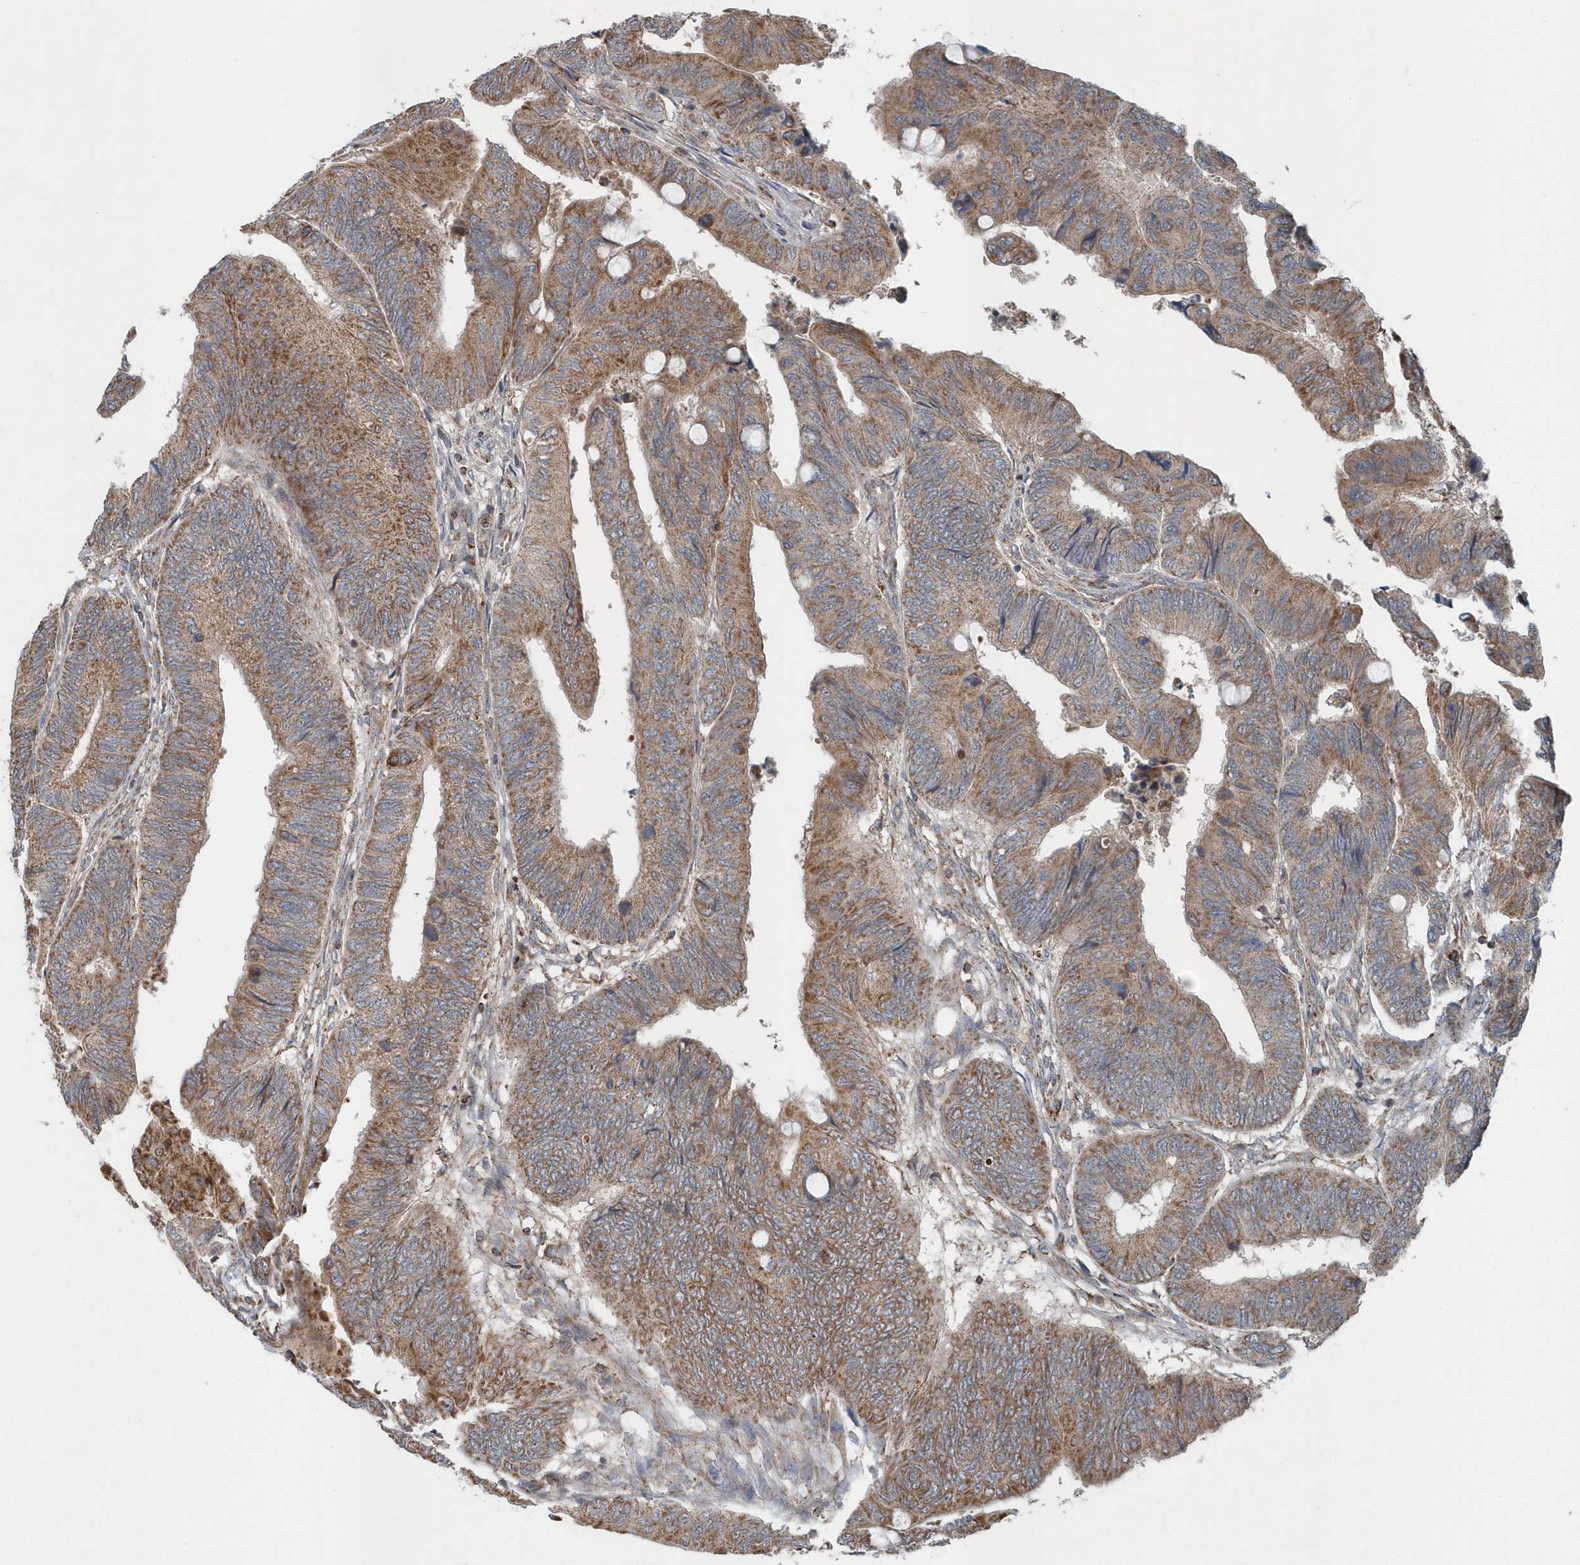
{"staining": {"intensity": "moderate", "quantity": ">75%", "location": "cytoplasmic/membranous"}, "tissue": "colorectal cancer", "cell_type": "Tumor cells", "image_type": "cancer", "snomed": [{"axis": "morphology", "description": "Normal tissue, NOS"}, {"axis": "morphology", "description": "Adenocarcinoma, NOS"}, {"axis": "topography", "description": "Rectum"}, {"axis": "topography", "description": "Peripheral nerve tissue"}], "caption": "The immunohistochemical stain labels moderate cytoplasmic/membranous expression in tumor cells of colorectal cancer tissue.", "gene": "PPP1R7", "patient": {"sex": "male", "age": 92}}